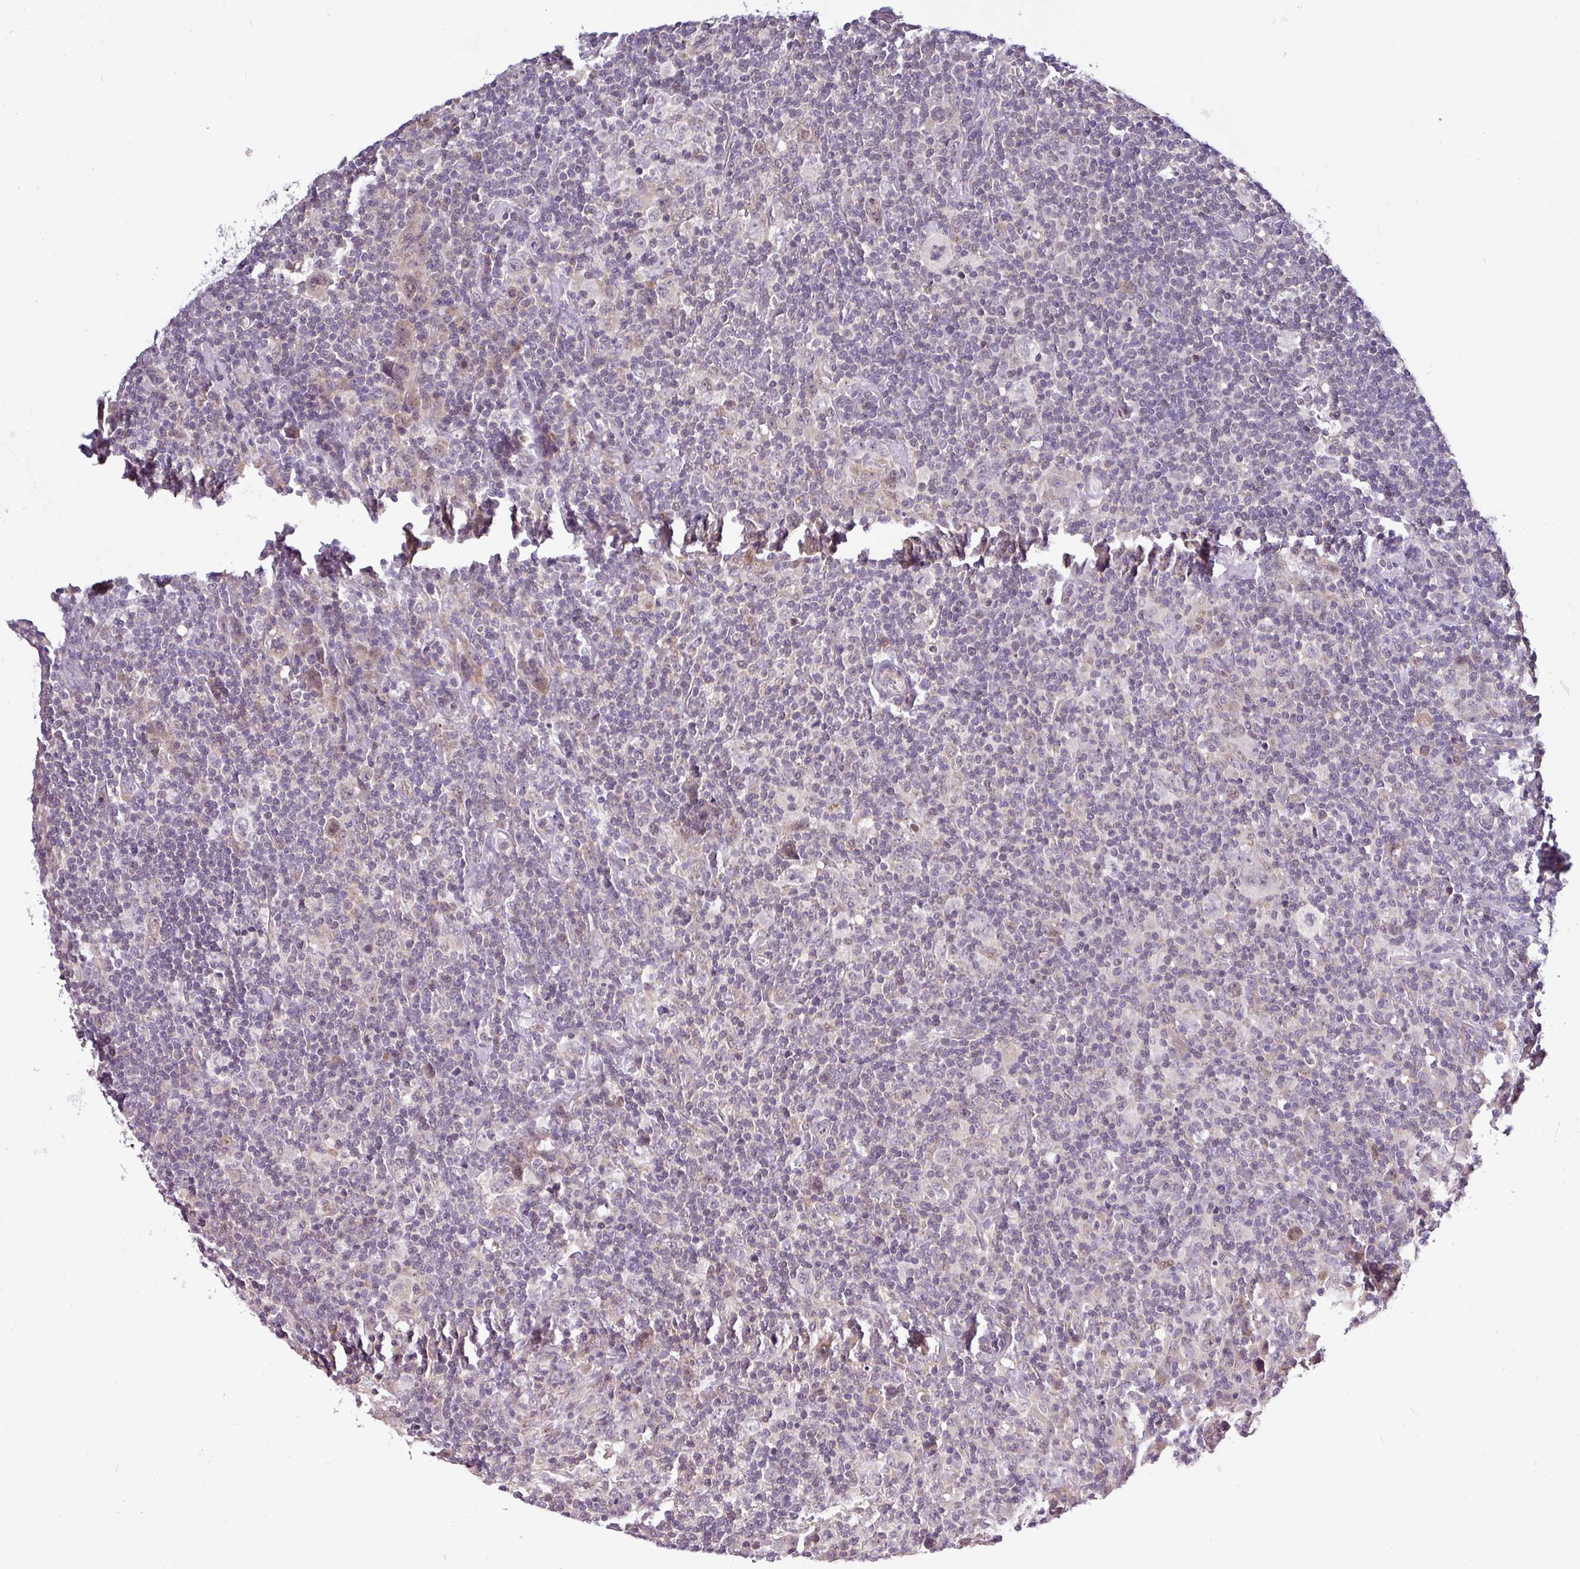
{"staining": {"intensity": "negative", "quantity": "none", "location": "none"}, "tissue": "lymphoma", "cell_type": "Tumor cells", "image_type": "cancer", "snomed": [{"axis": "morphology", "description": "Hodgkin's disease, NOS"}, {"axis": "topography", "description": "Lymph node"}], "caption": "High power microscopy histopathology image of an immunohistochemistry (IHC) histopathology image of lymphoma, revealing no significant expression in tumor cells.", "gene": "SFTPB", "patient": {"sex": "female", "age": 18}}